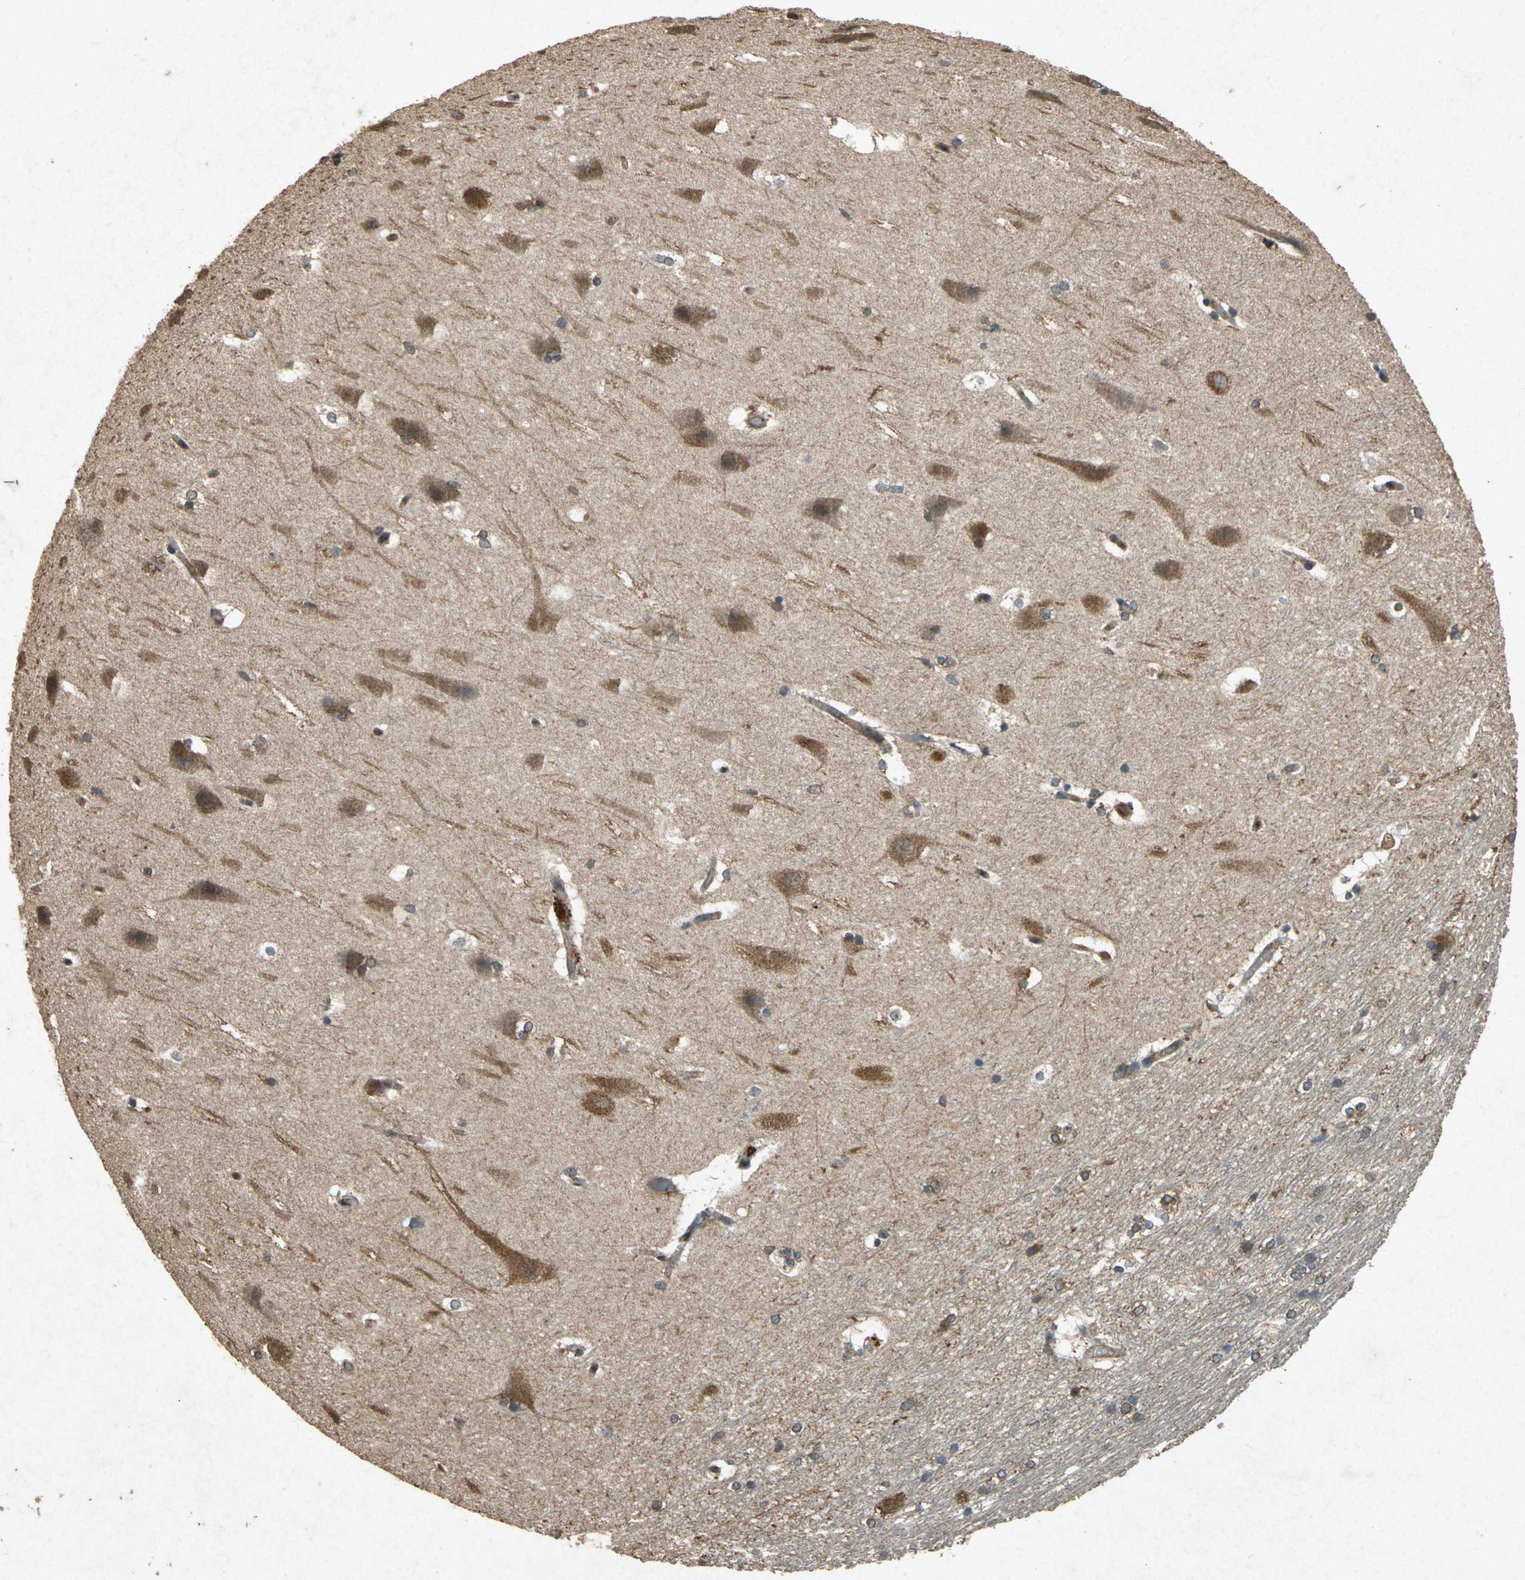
{"staining": {"intensity": "moderate", "quantity": "25%-75%", "location": "cytoplasmic/membranous"}, "tissue": "hippocampus", "cell_type": "Glial cells", "image_type": "normal", "snomed": [{"axis": "morphology", "description": "Normal tissue, NOS"}, {"axis": "topography", "description": "Hippocampus"}], "caption": "DAB immunohistochemical staining of benign hippocampus demonstrates moderate cytoplasmic/membranous protein positivity in approximately 25%-75% of glial cells. Nuclei are stained in blue.", "gene": "HSP90AB1", "patient": {"sex": "female", "age": 19}}